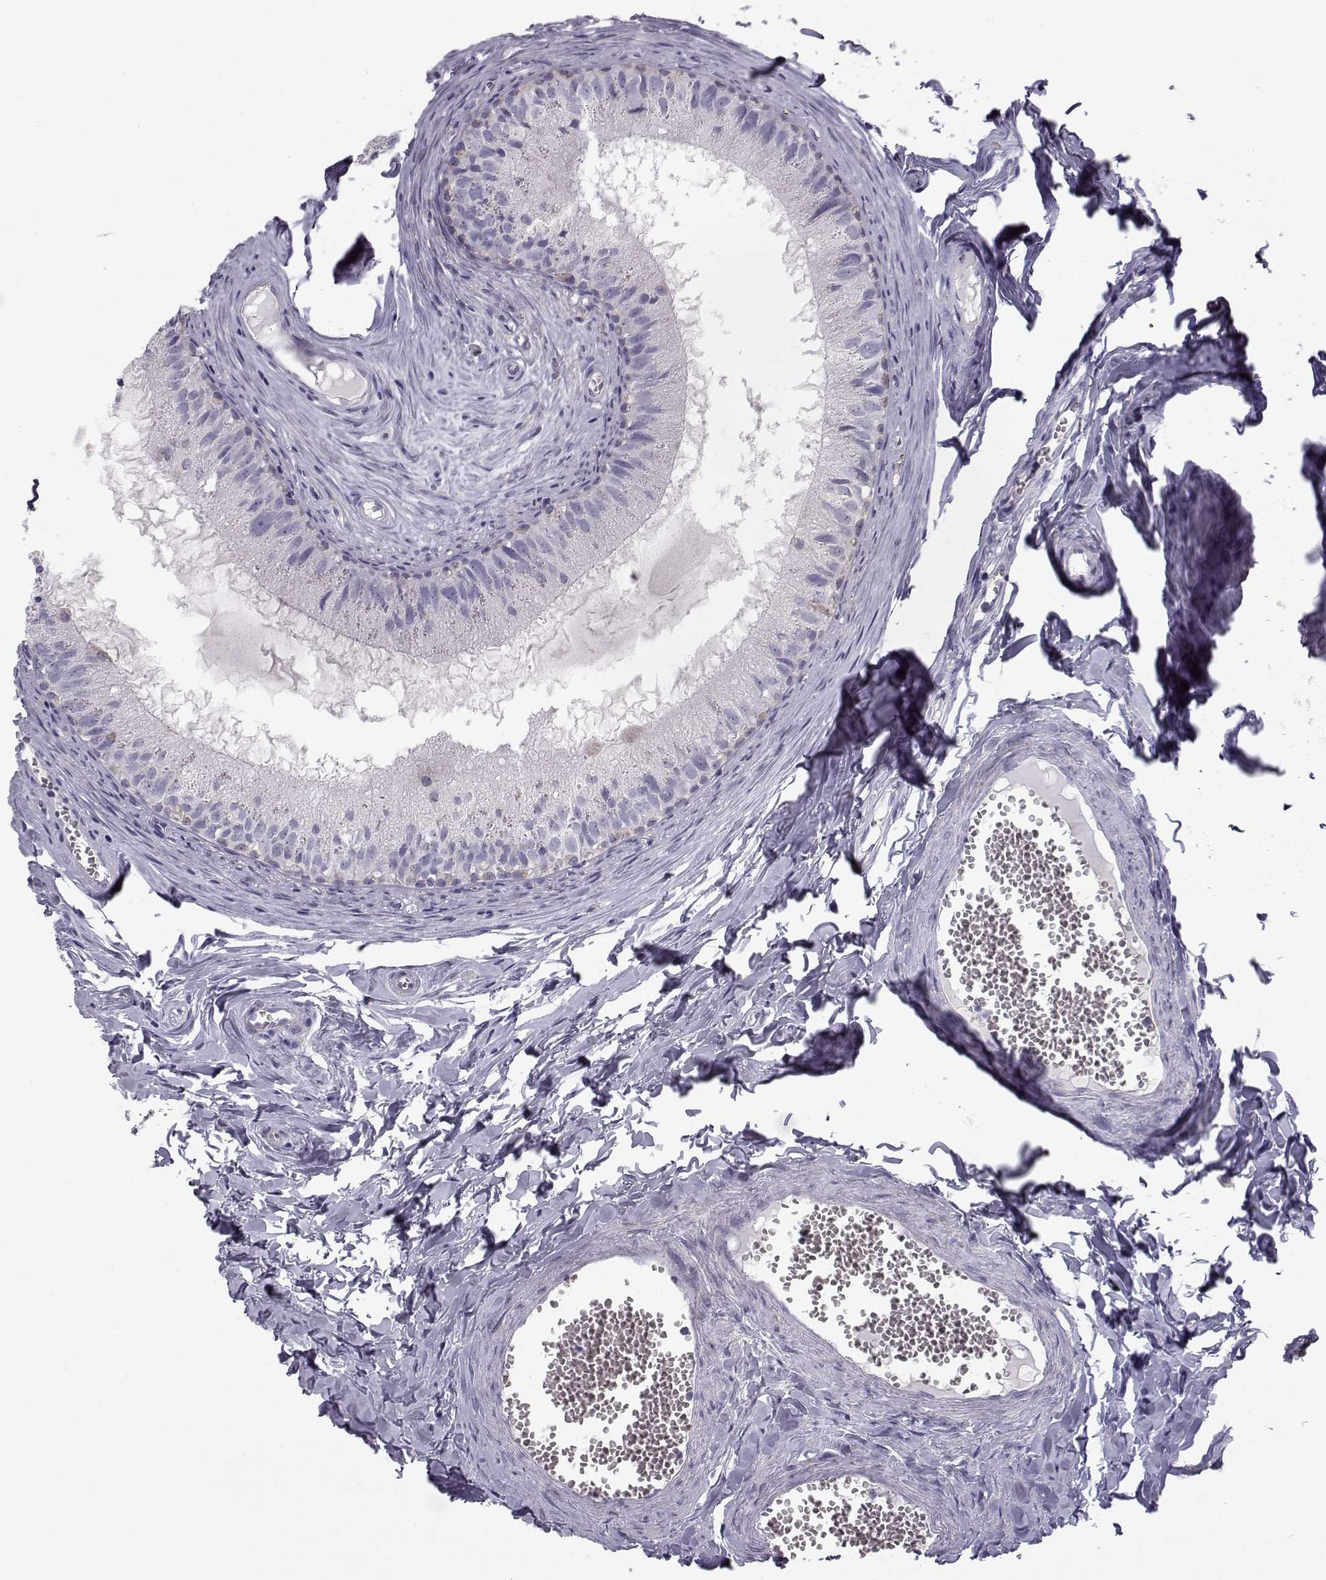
{"staining": {"intensity": "negative", "quantity": "none", "location": "none"}, "tissue": "epididymis", "cell_type": "Glandular cells", "image_type": "normal", "snomed": [{"axis": "morphology", "description": "Normal tissue, NOS"}, {"axis": "topography", "description": "Epididymis"}], "caption": "Glandular cells are negative for protein expression in unremarkable human epididymis. The staining was performed using DAB (3,3'-diaminobenzidine) to visualize the protein expression in brown, while the nuclei were stained in blue with hematoxylin (Magnification: 20x).", "gene": "KCNMB4", "patient": {"sex": "male", "age": 45}}